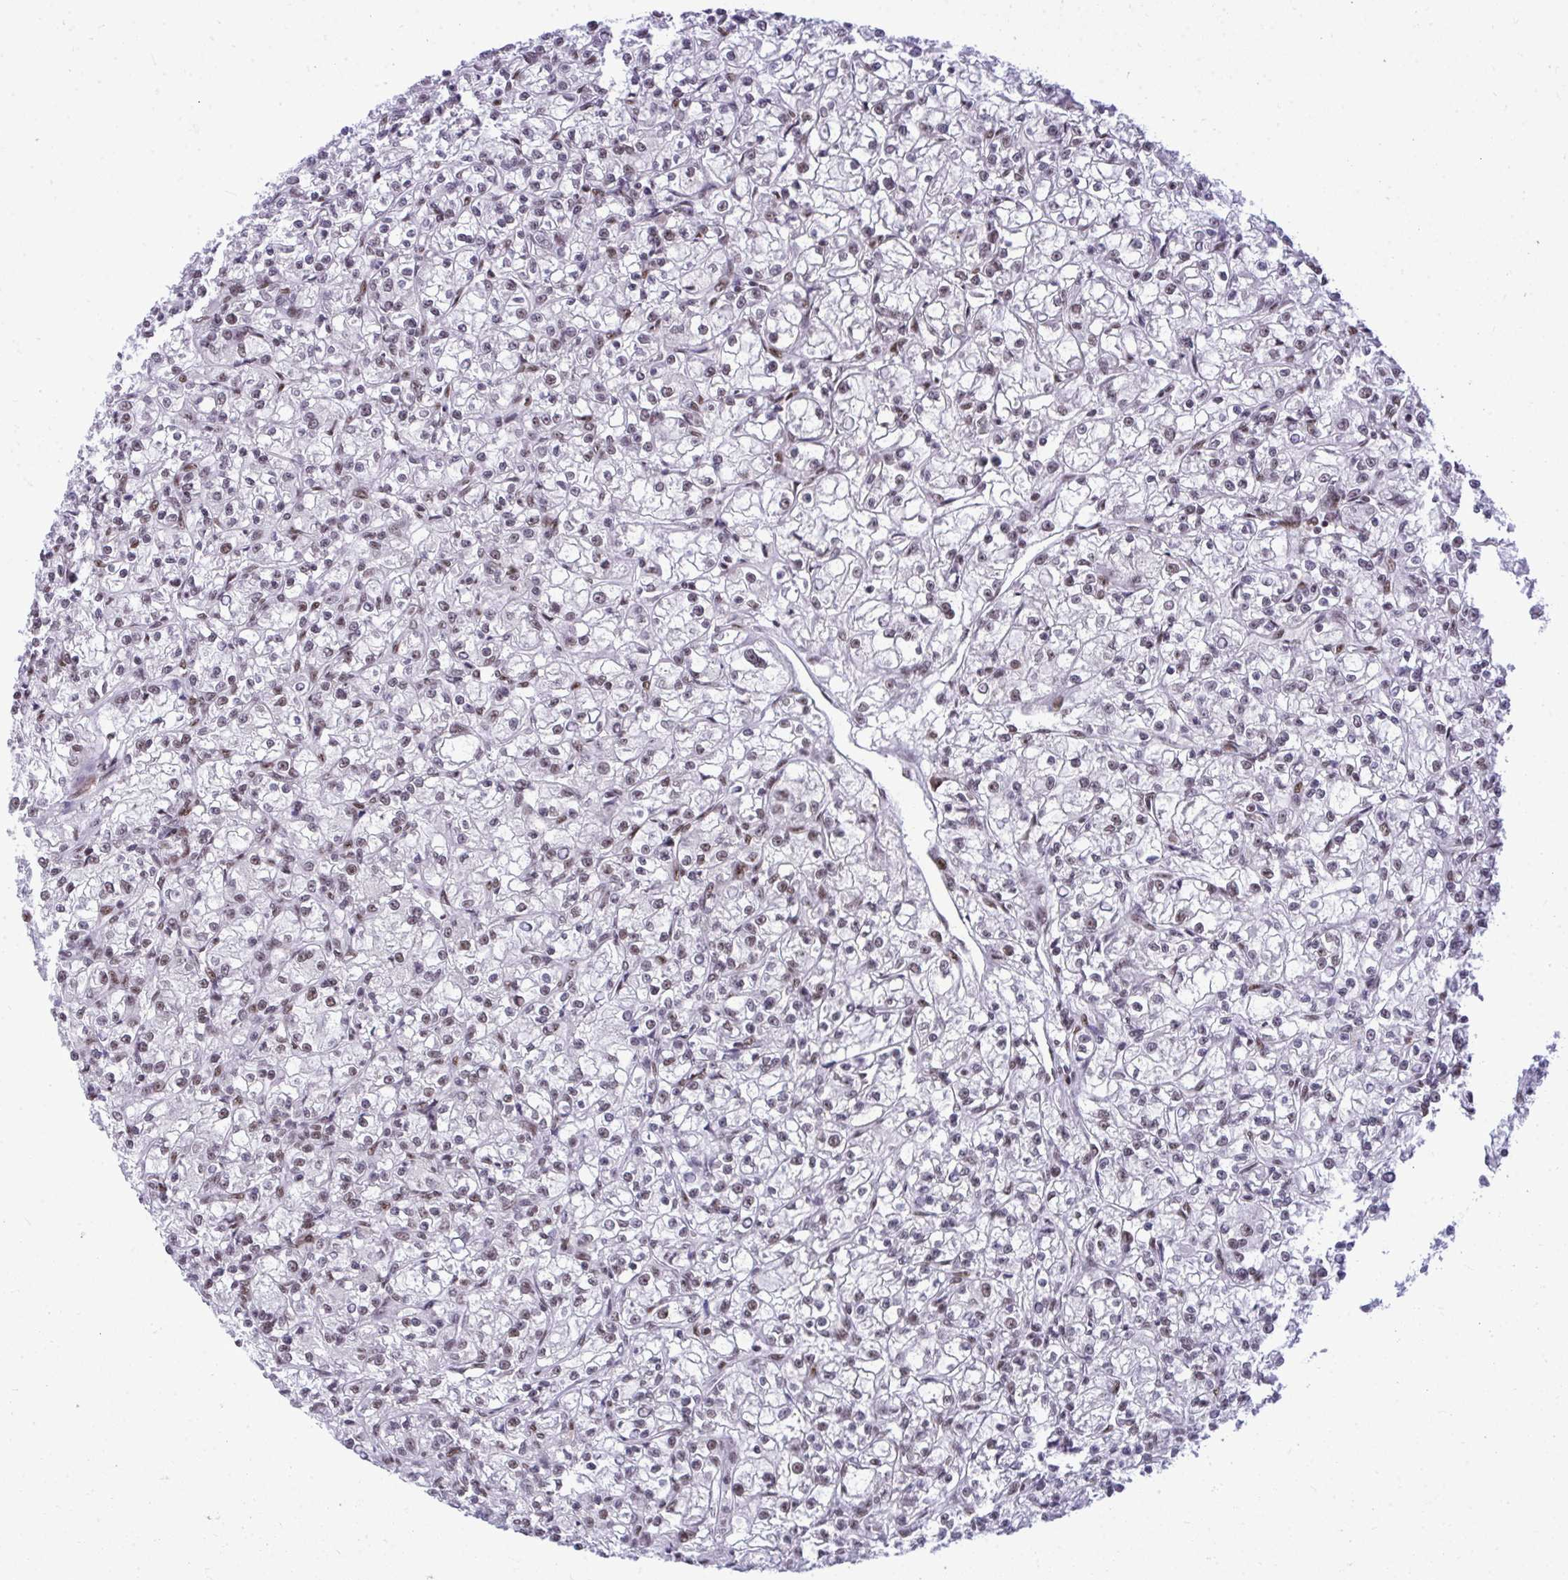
{"staining": {"intensity": "weak", "quantity": "<25%", "location": "nuclear"}, "tissue": "renal cancer", "cell_type": "Tumor cells", "image_type": "cancer", "snomed": [{"axis": "morphology", "description": "Adenocarcinoma, NOS"}, {"axis": "topography", "description": "Kidney"}], "caption": "An immunohistochemistry image of renal adenocarcinoma is shown. There is no staining in tumor cells of renal adenocarcinoma.", "gene": "PRPF19", "patient": {"sex": "female", "age": 59}}